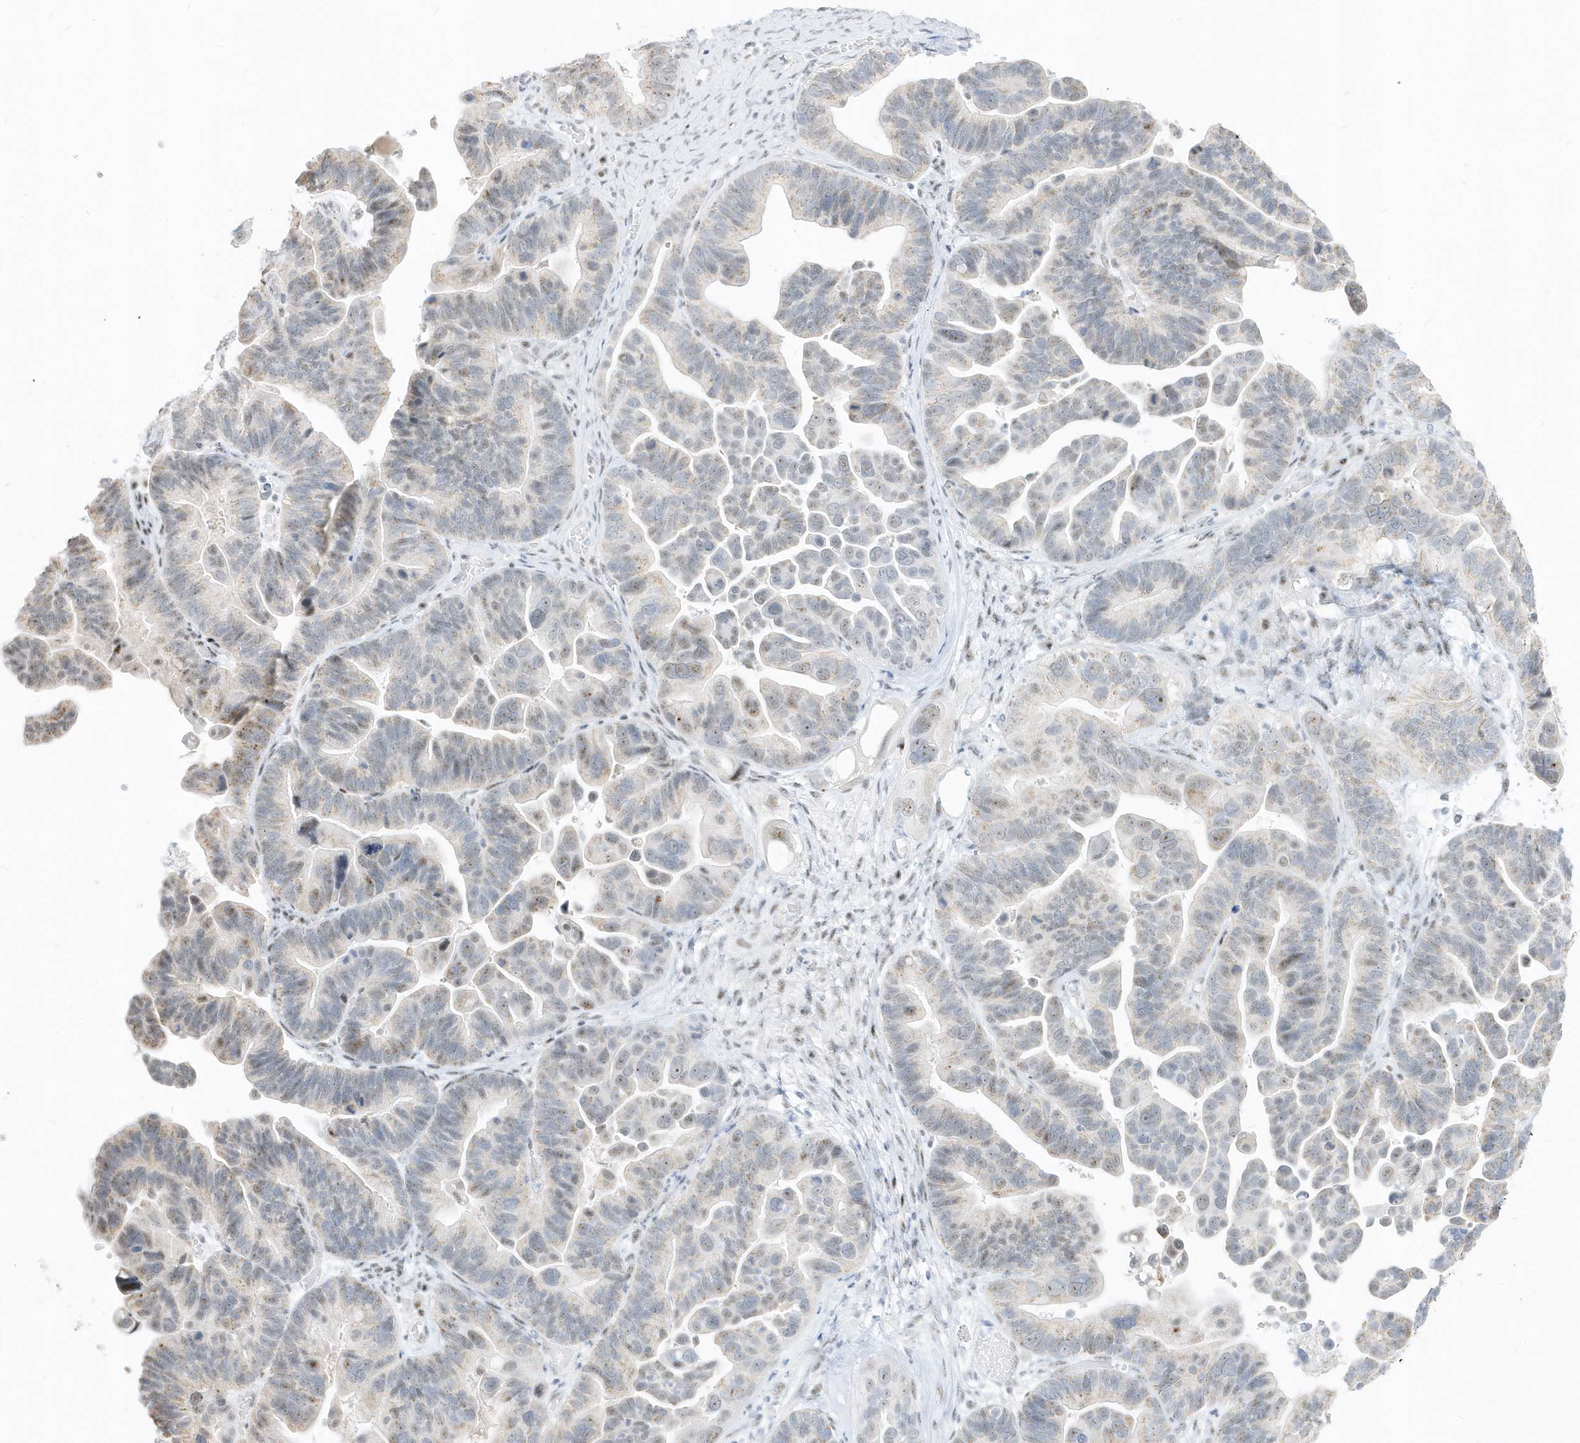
{"staining": {"intensity": "weak", "quantity": "25%-75%", "location": "nuclear"}, "tissue": "ovarian cancer", "cell_type": "Tumor cells", "image_type": "cancer", "snomed": [{"axis": "morphology", "description": "Cystadenocarcinoma, serous, NOS"}, {"axis": "topography", "description": "Ovary"}], "caption": "Immunohistochemical staining of human ovarian serous cystadenocarcinoma shows low levels of weak nuclear staining in approximately 25%-75% of tumor cells. (DAB = brown stain, brightfield microscopy at high magnification).", "gene": "PLEKHN1", "patient": {"sex": "female", "age": 56}}